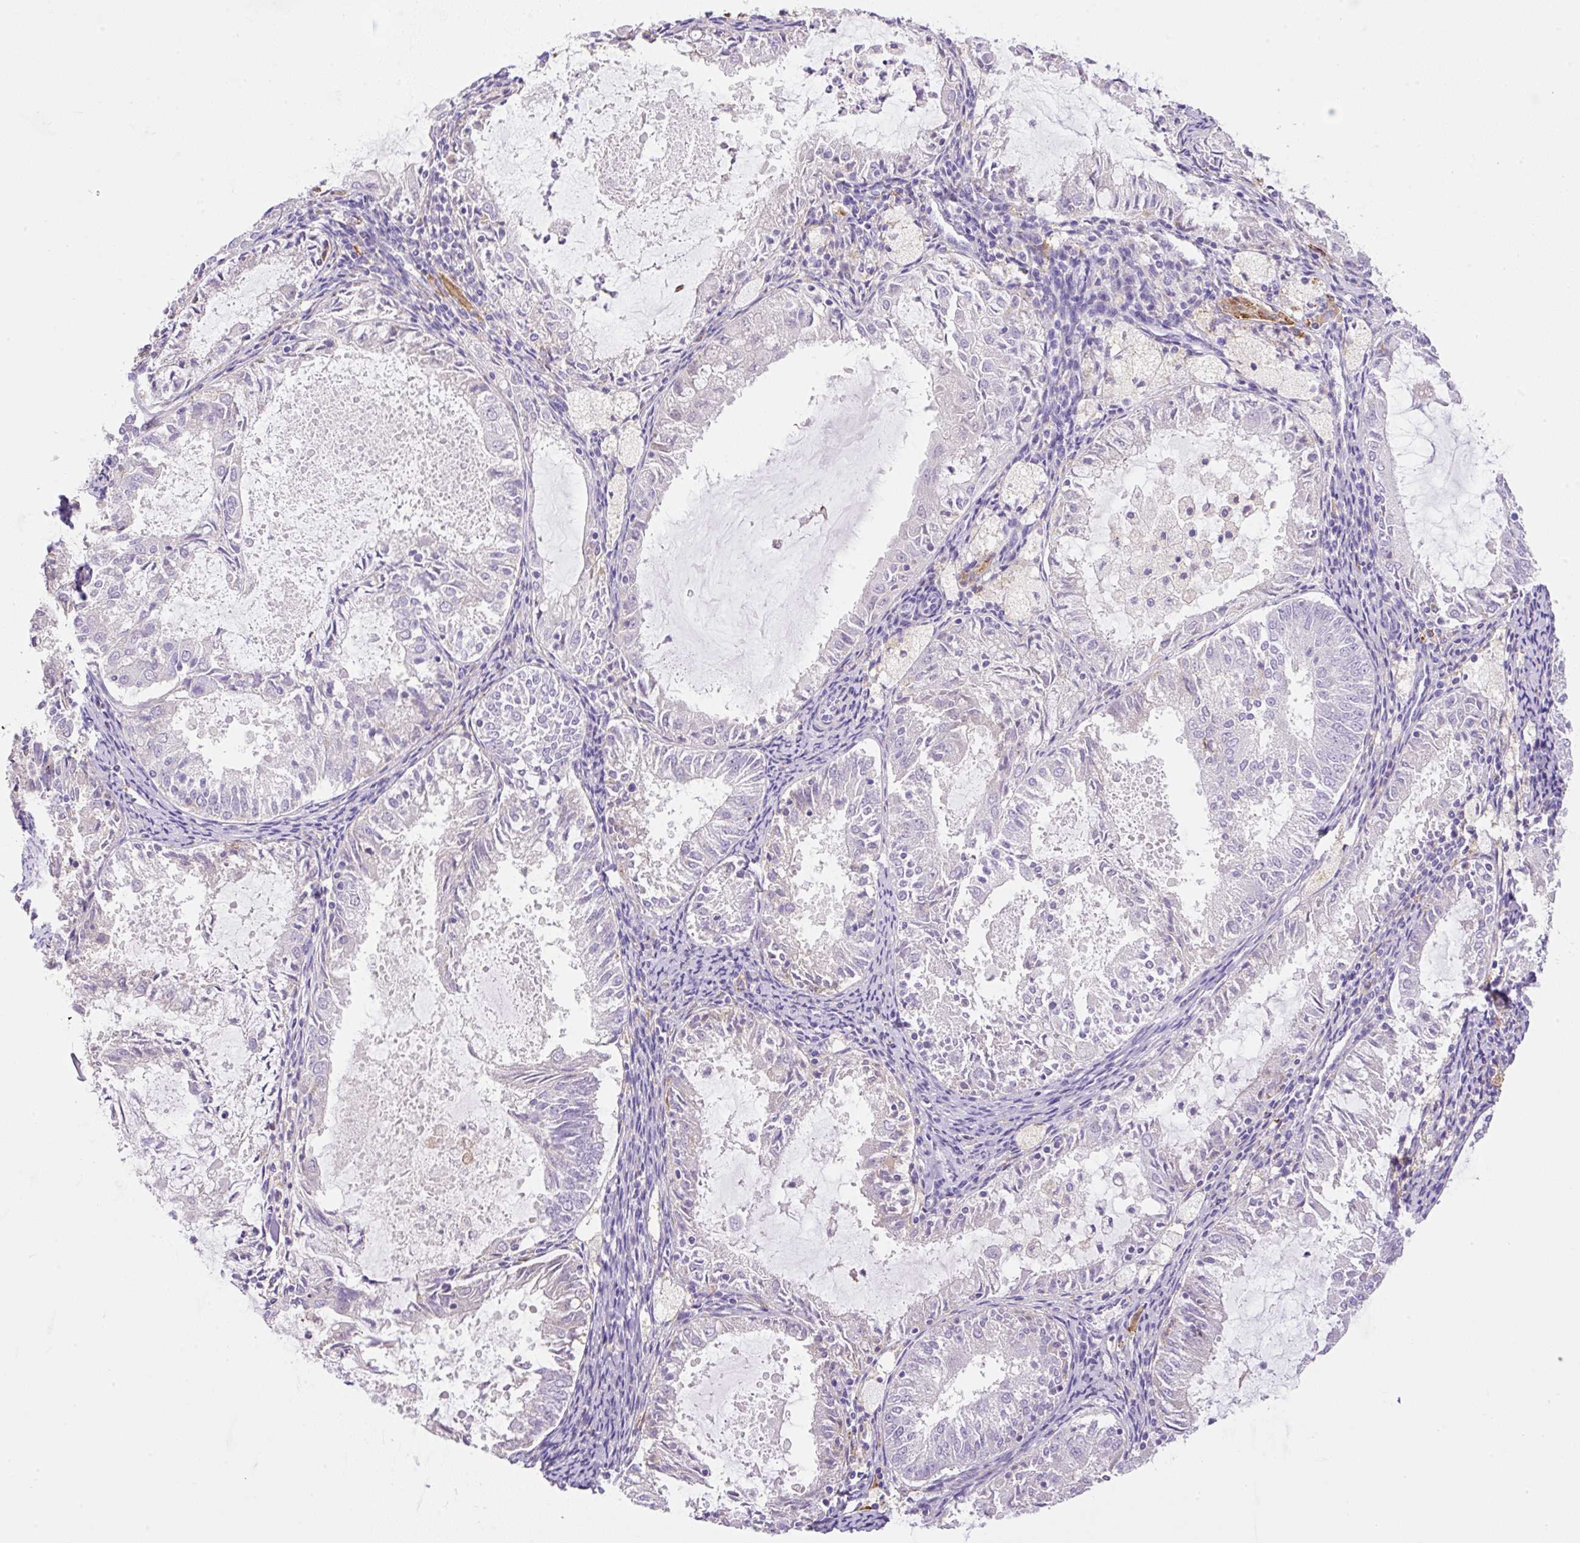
{"staining": {"intensity": "negative", "quantity": "none", "location": "none"}, "tissue": "endometrial cancer", "cell_type": "Tumor cells", "image_type": "cancer", "snomed": [{"axis": "morphology", "description": "Adenocarcinoma, NOS"}, {"axis": "topography", "description": "Endometrium"}], "caption": "This micrograph is of endometrial cancer stained with IHC to label a protein in brown with the nuclei are counter-stained blue. There is no staining in tumor cells. (DAB immunohistochemistry (IHC) visualized using brightfield microscopy, high magnification).", "gene": "TDRD15", "patient": {"sex": "female", "age": 57}}